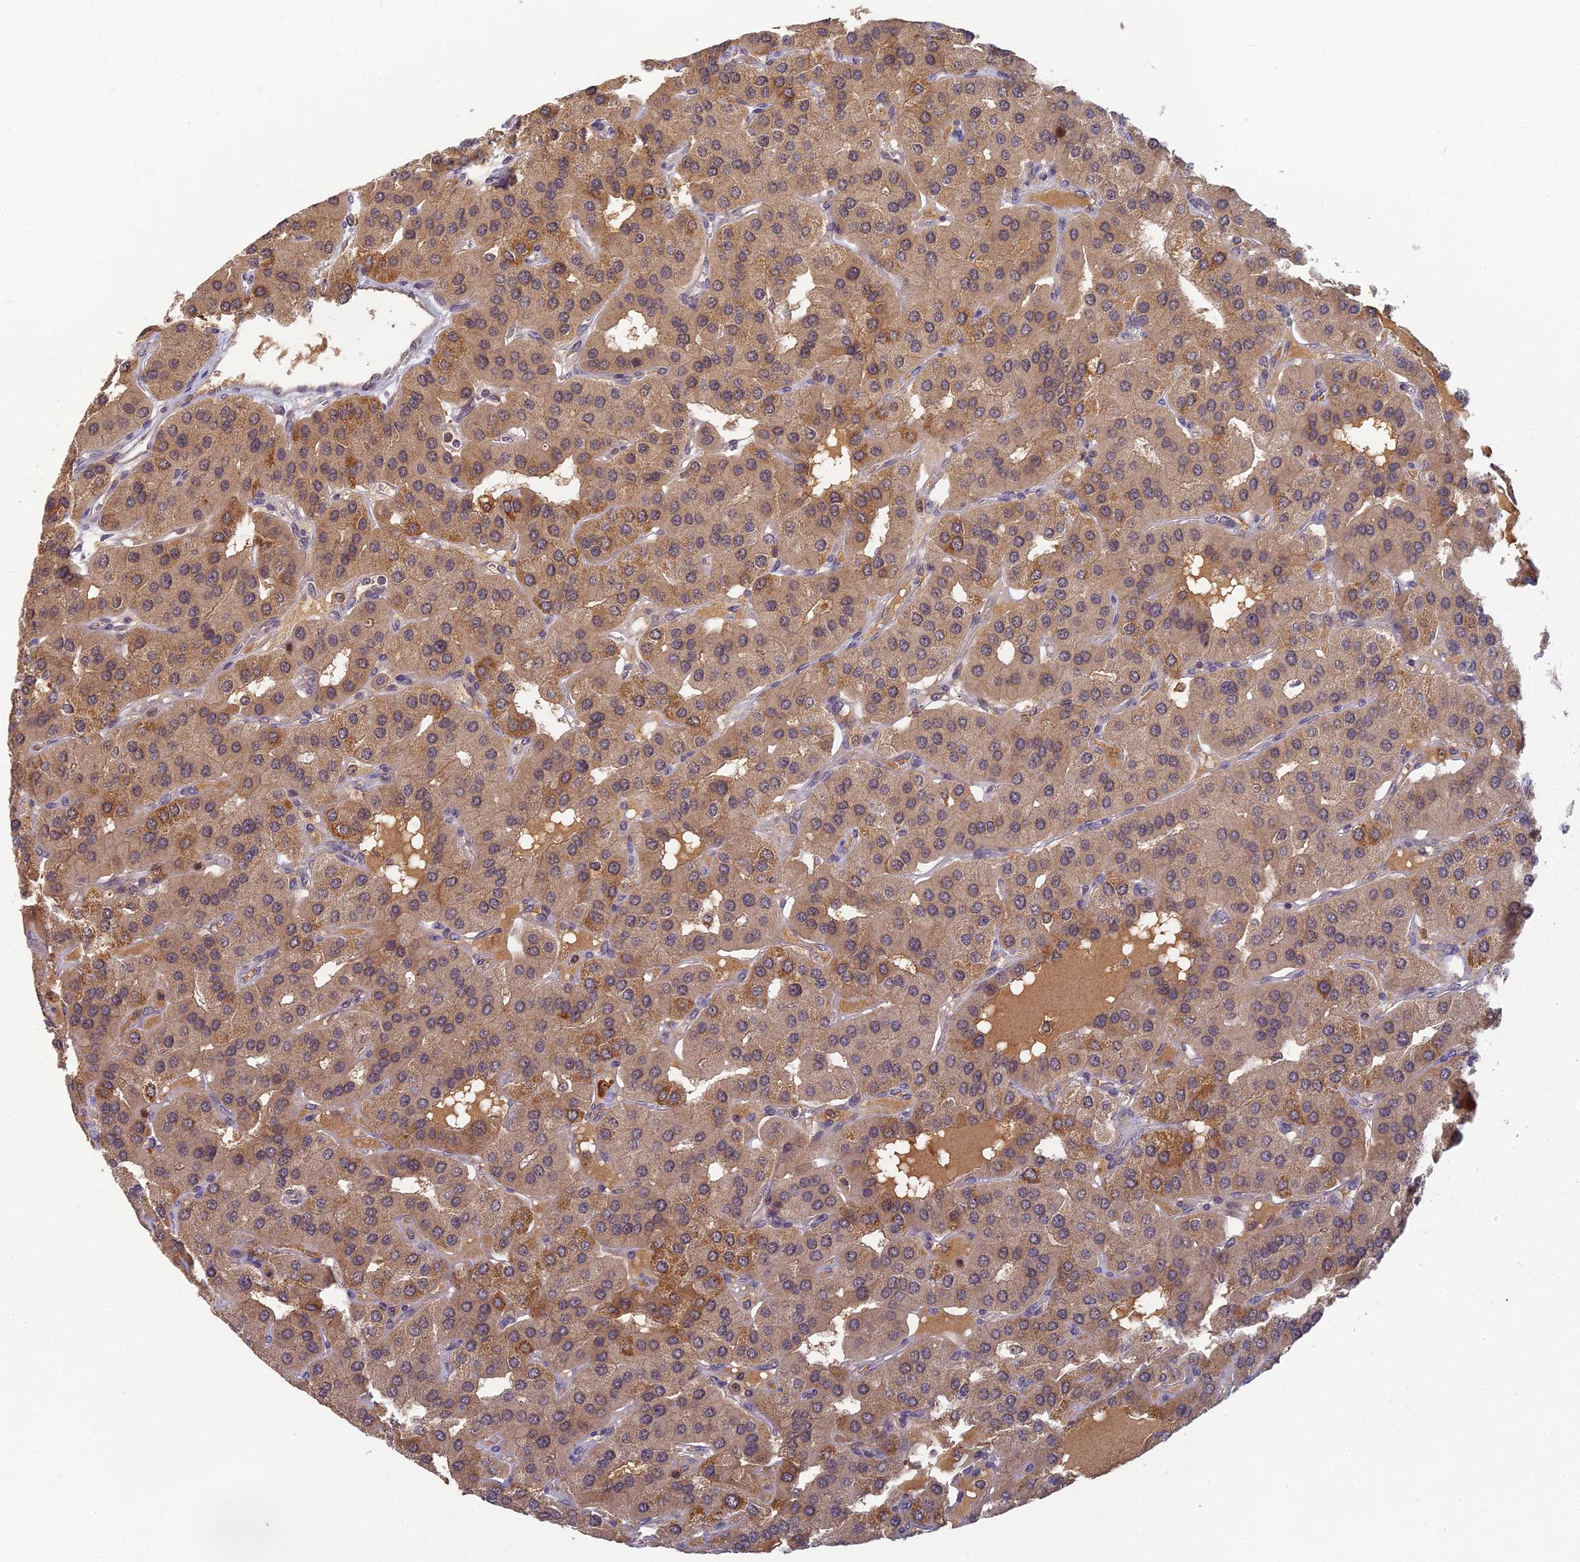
{"staining": {"intensity": "moderate", "quantity": ">75%", "location": "cytoplasmic/membranous"}, "tissue": "parathyroid gland", "cell_type": "Glandular cells", "image_type": "normal", "snomed": [{"axis": "morphology", "description": "Normal tissue, NOS"}, {"axis": "morphology", "description": "Adenoma, NOS"}, {"axis": "topography", "description": "Parathyroid gland"}], "caption": "A medium amount of moderate cytoplasmic/membranous staining is seen in about >75% of glandular cells in benign parathyroid gland. Immunohistochemistry (ihc) stains the protein in brown and the nuclei are stained blue.", "gene": "RGL3", "patient": {"sex": "female", "age": 86}}